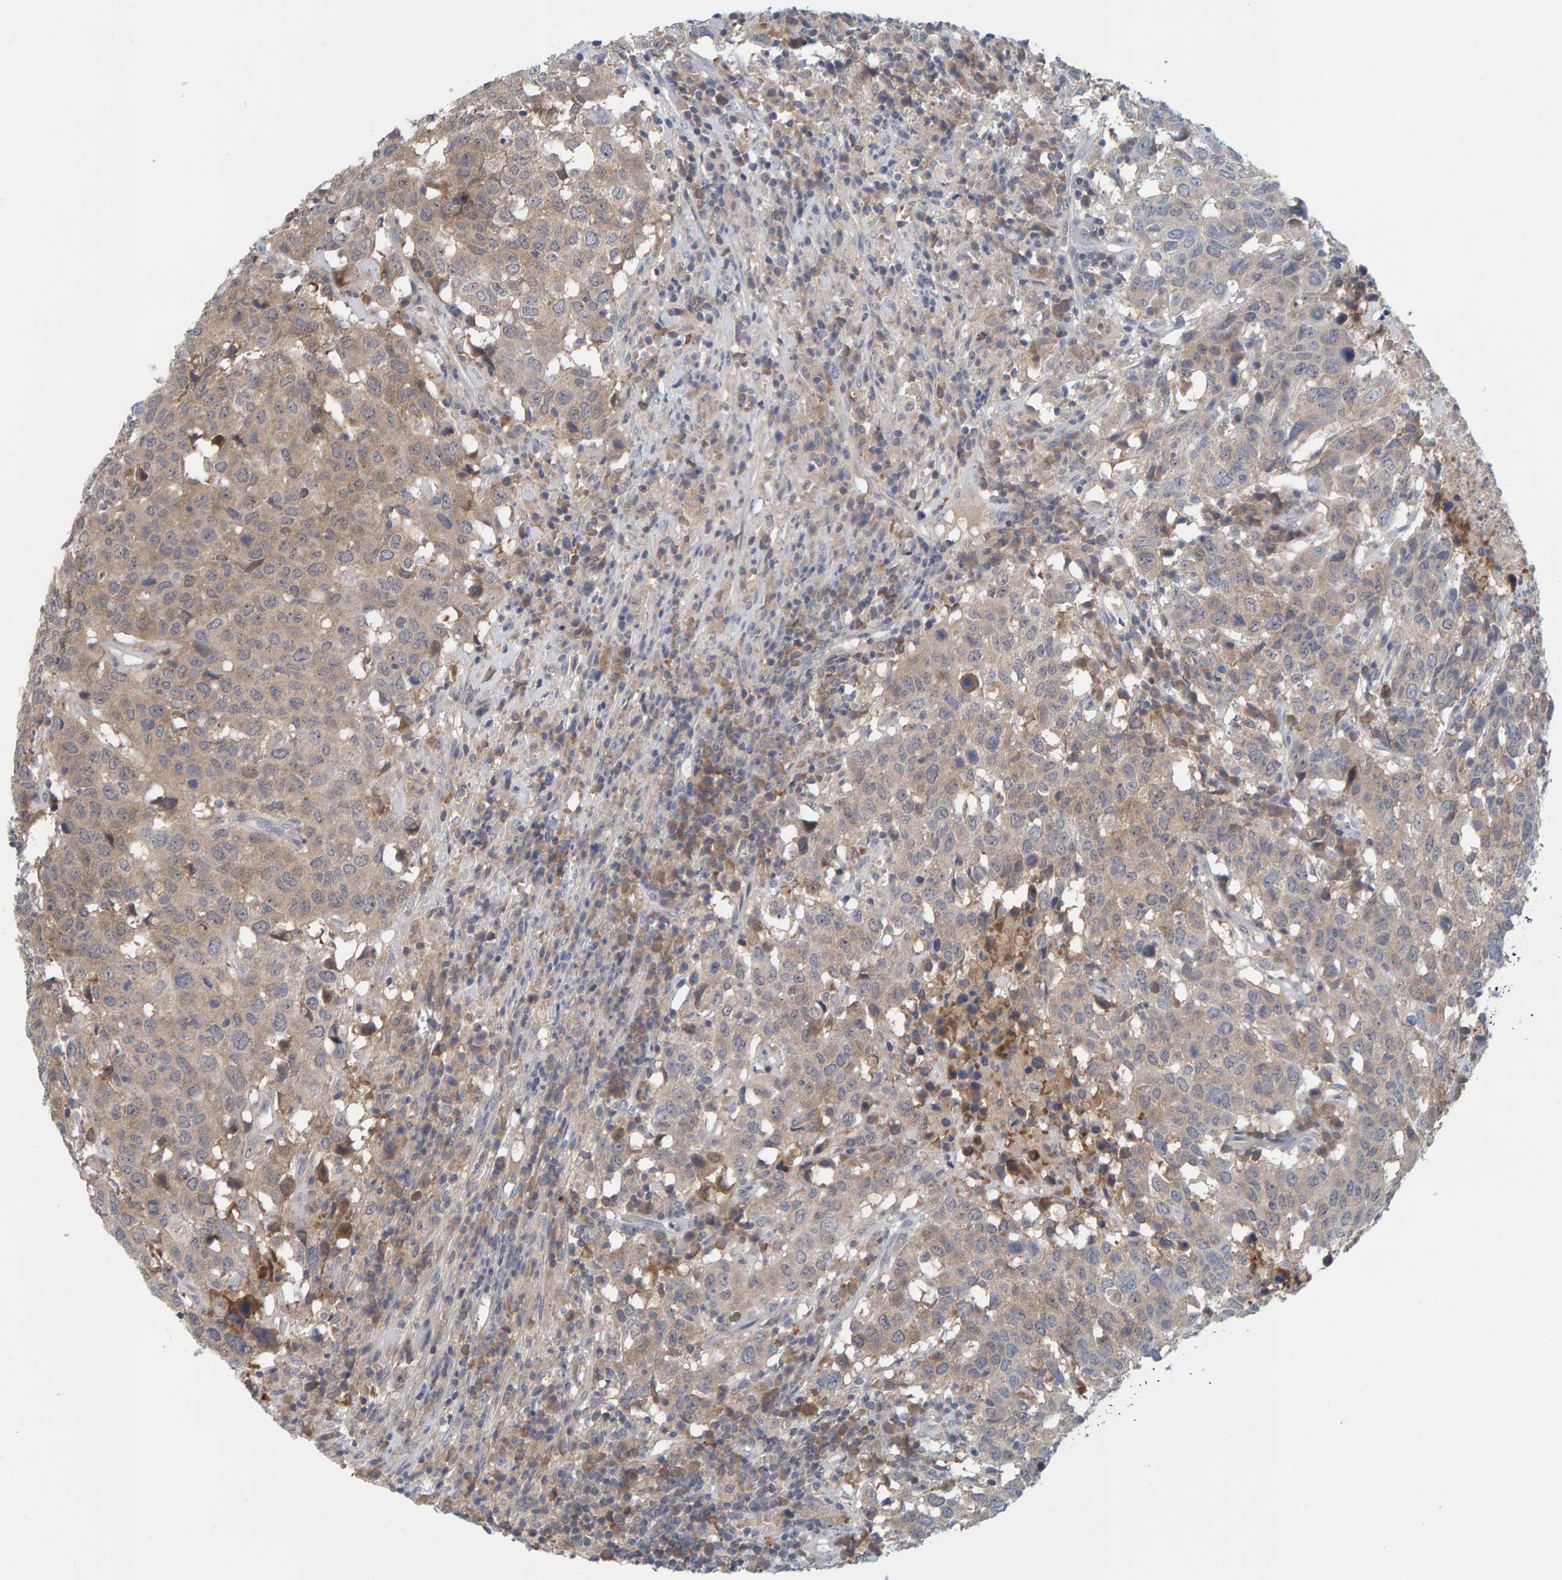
{"staining": {"intensity": "weak", "quantity": "25%-75%", "location": "cytoplasmic/membranous"}, "tissue": "head and neck cancer", "cell_type": "Tumor cells", "image_type": "cancer", "snomed": [{"axis": "morphology", "description": "Squamous cell carcinoma, NOS"}, {"axis": "topography", "description": "Head-Neck"}], "caption": "The immunohistochemical stain shows weak cytoplasmic/membranous staining in tumor cells of head and neck cancer tissue. (Stains: DAB (3,3'-diaminobenzidine) in brown, nuclei in blue, Microscopy: brightfield microscopy at high magnification).", "gene": "TATDN1", "patient": {"sex": "male", "age": 66}}